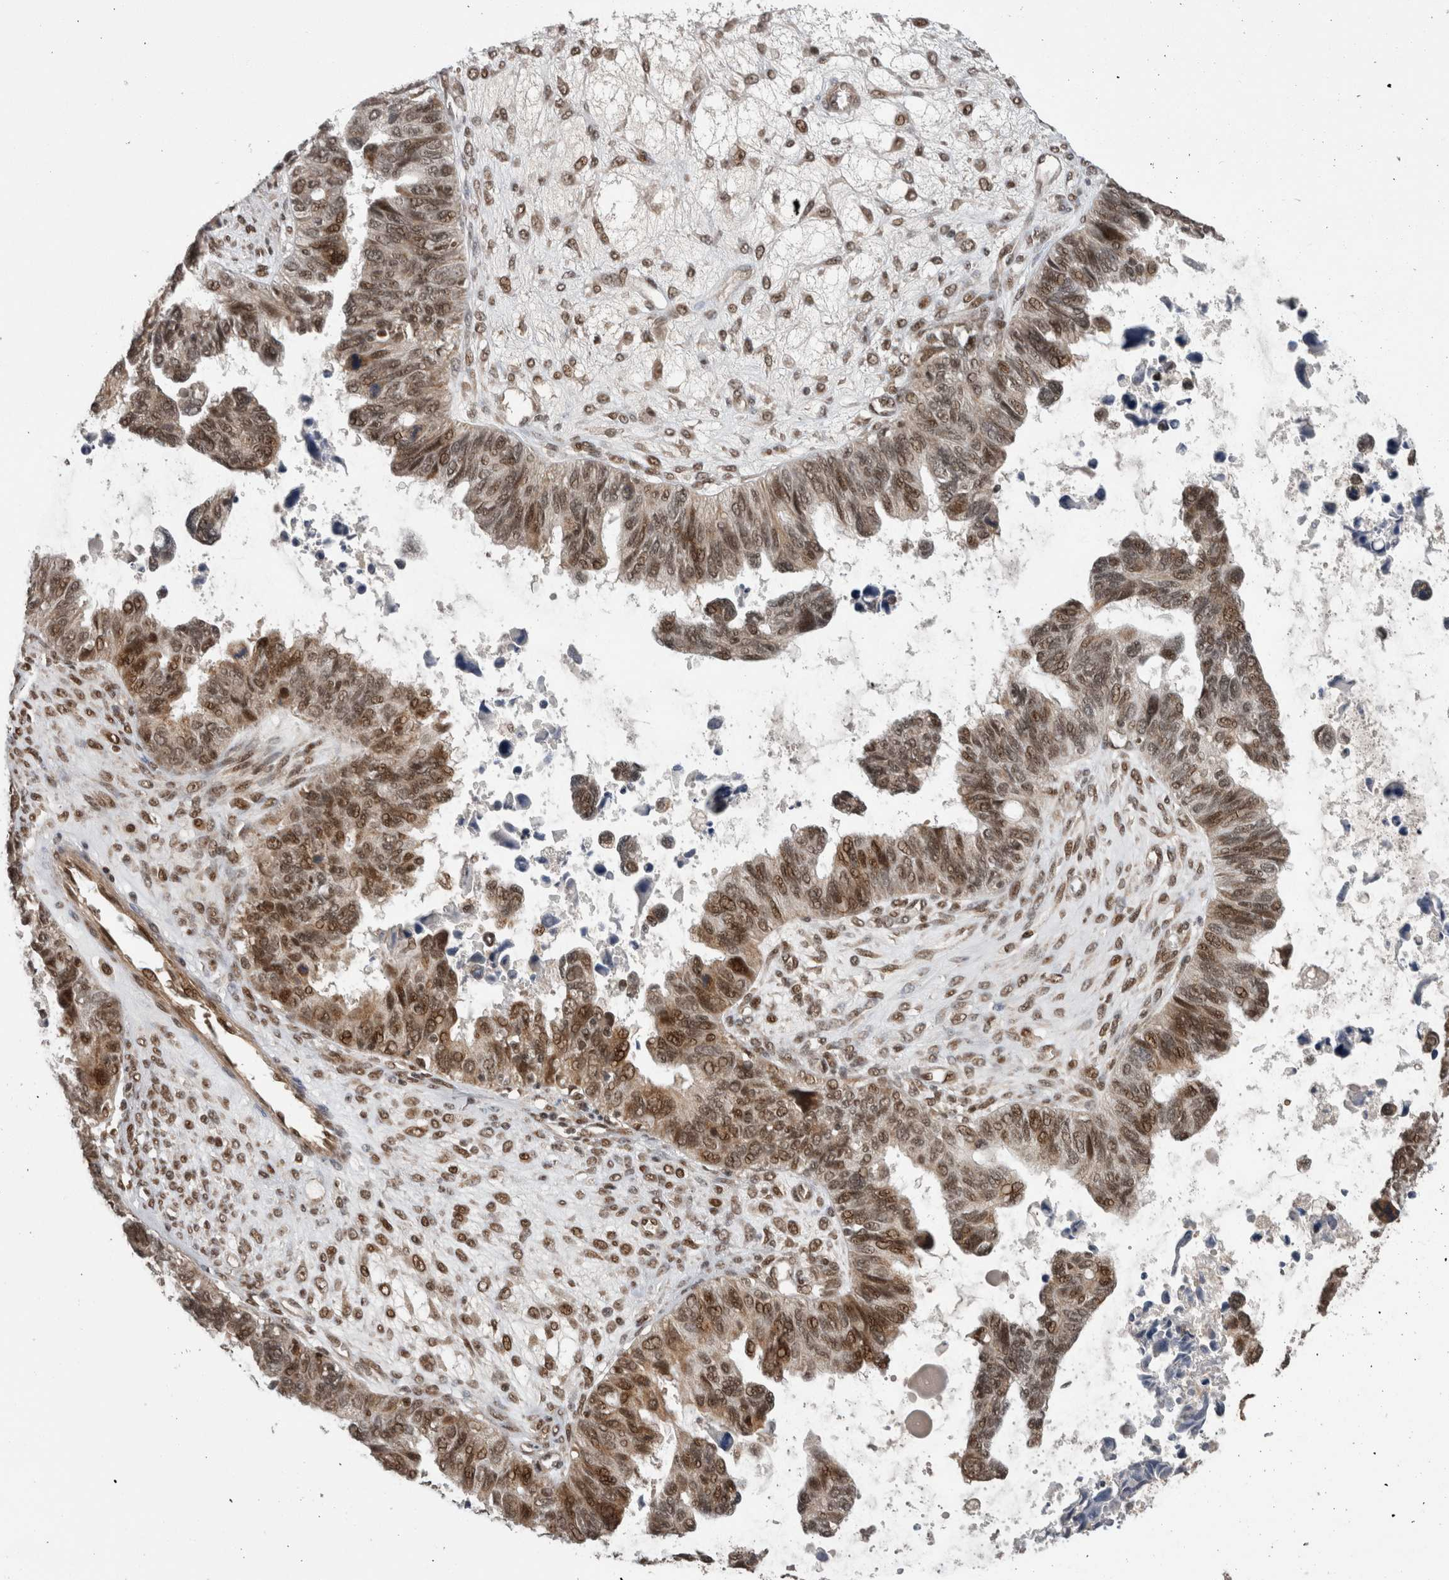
{"staining": {"intensity": "moderate", "quantity": ">75%", "location": "nuclear"}, "tissue": "ovarian cancer", "cell_type": "Tumor cells", "image_type": "cancer", "snomed": [{"axis": "morphology", "description": "Cystadenocarcinoma, serous, NOS"}, {"axis": "topography", "description": "Ovary"}], "caption": "A brown stain labels moderate nuclear expression of a protein in ovarian cancer tumor cells.", "gene": "CPSF2", "patient": {"sex": "female", "age": 79}}